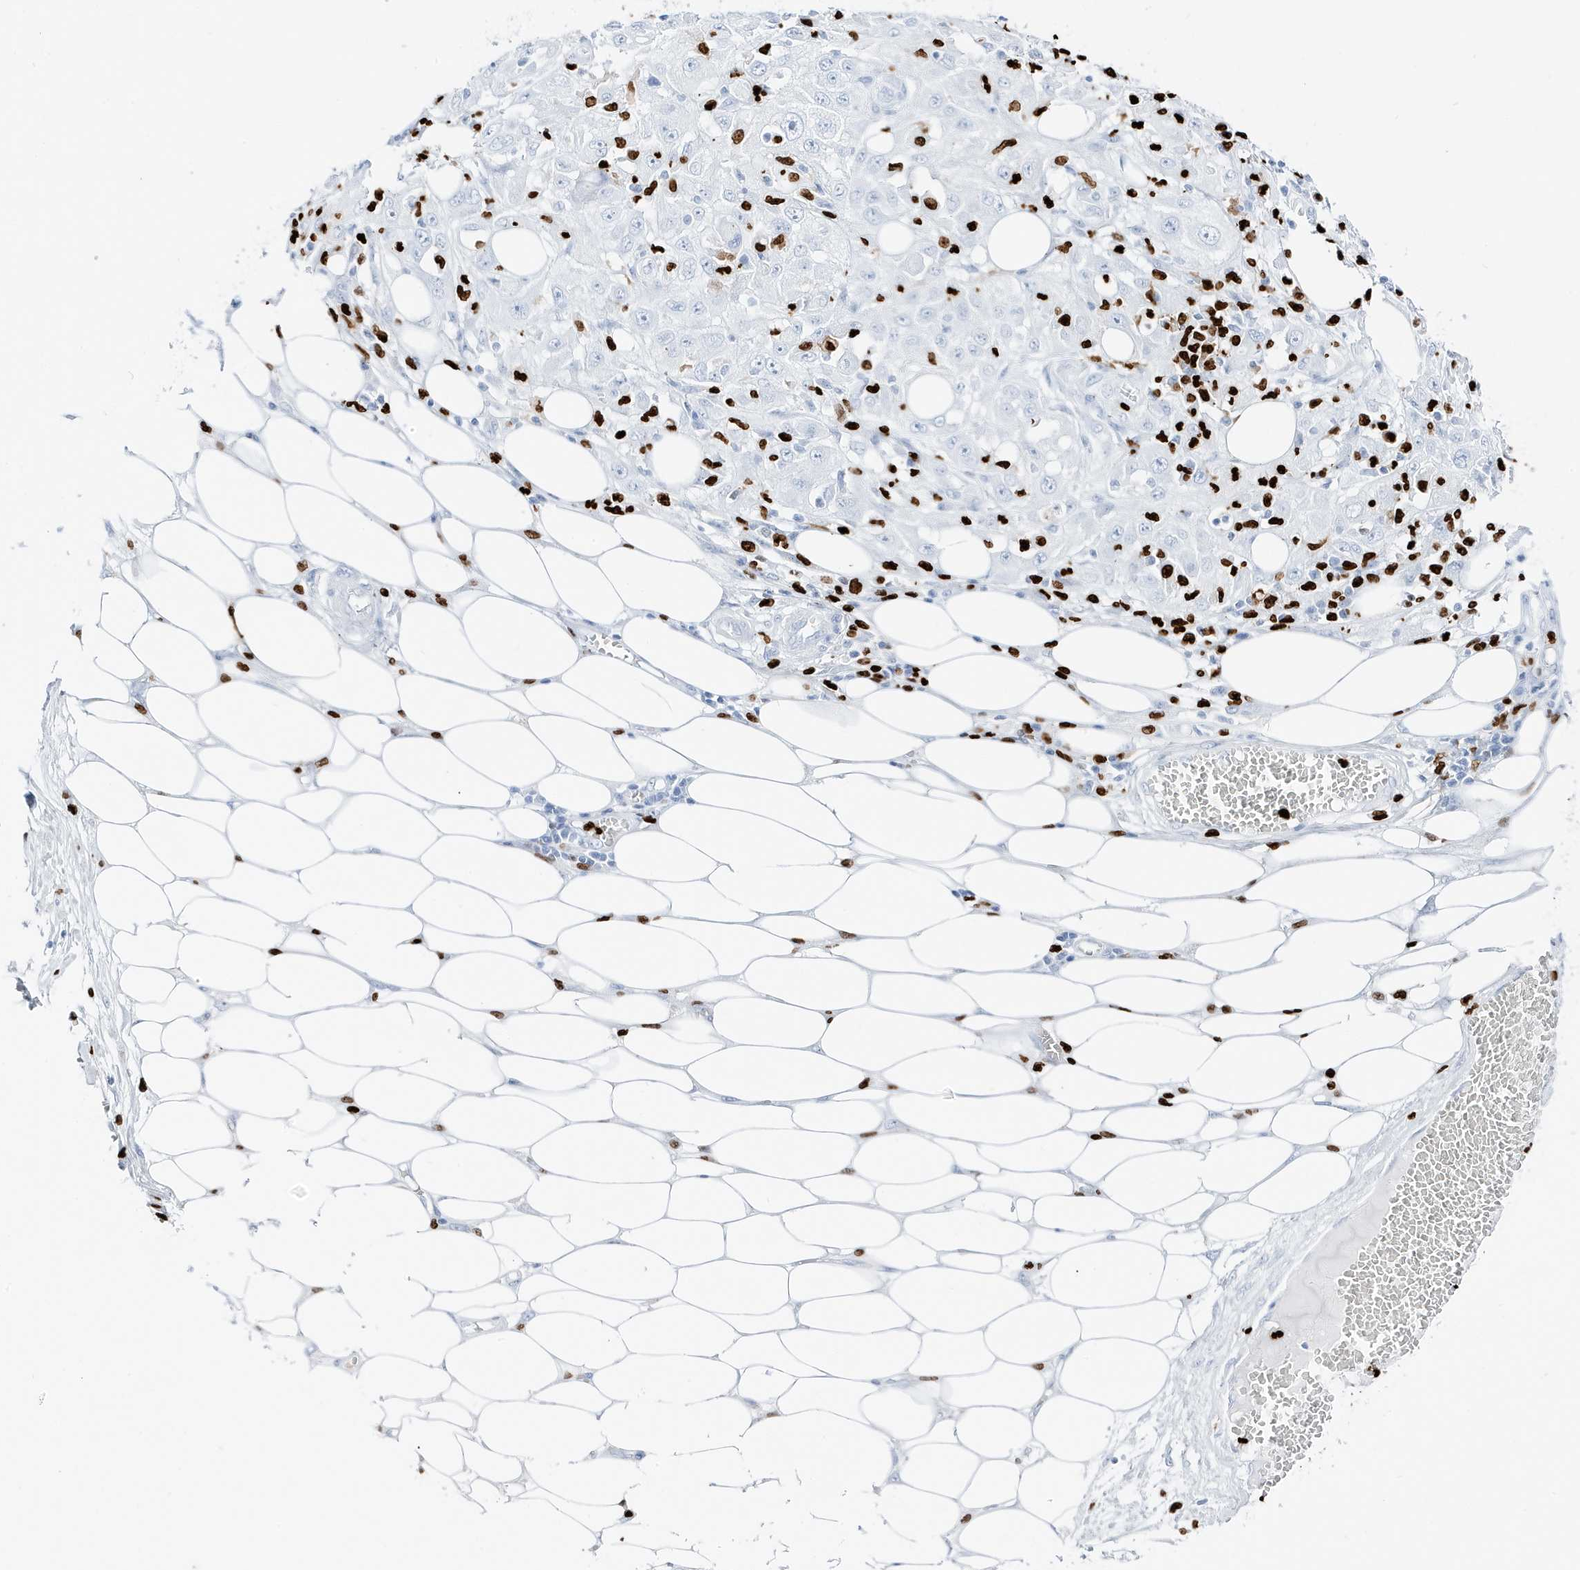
{"staining": {"intensity": "negative", "quantity": "none", "location": "none"}, "tissue": "skin cancer", "cell_type": "Tumor cells", "image_type": "cancer", "snomed": [{"axis": "morphology", "description": "Squamous cell carcinoma, NOS"}, {"axis": "morphology", "description": "Squamous cell carcinoma, metastatic, NOS"}, {"axis": "topography", "description": "Skin"}, {"axis": "topography", "description": "Lymph node"}], "caption": "A histopathology image of human skin cancer (metastatic squamous cell carcinoma) is negative for staining in tumor cells.", "gene": "MNDA", "patient": {"sex": "male", "age": 75}}